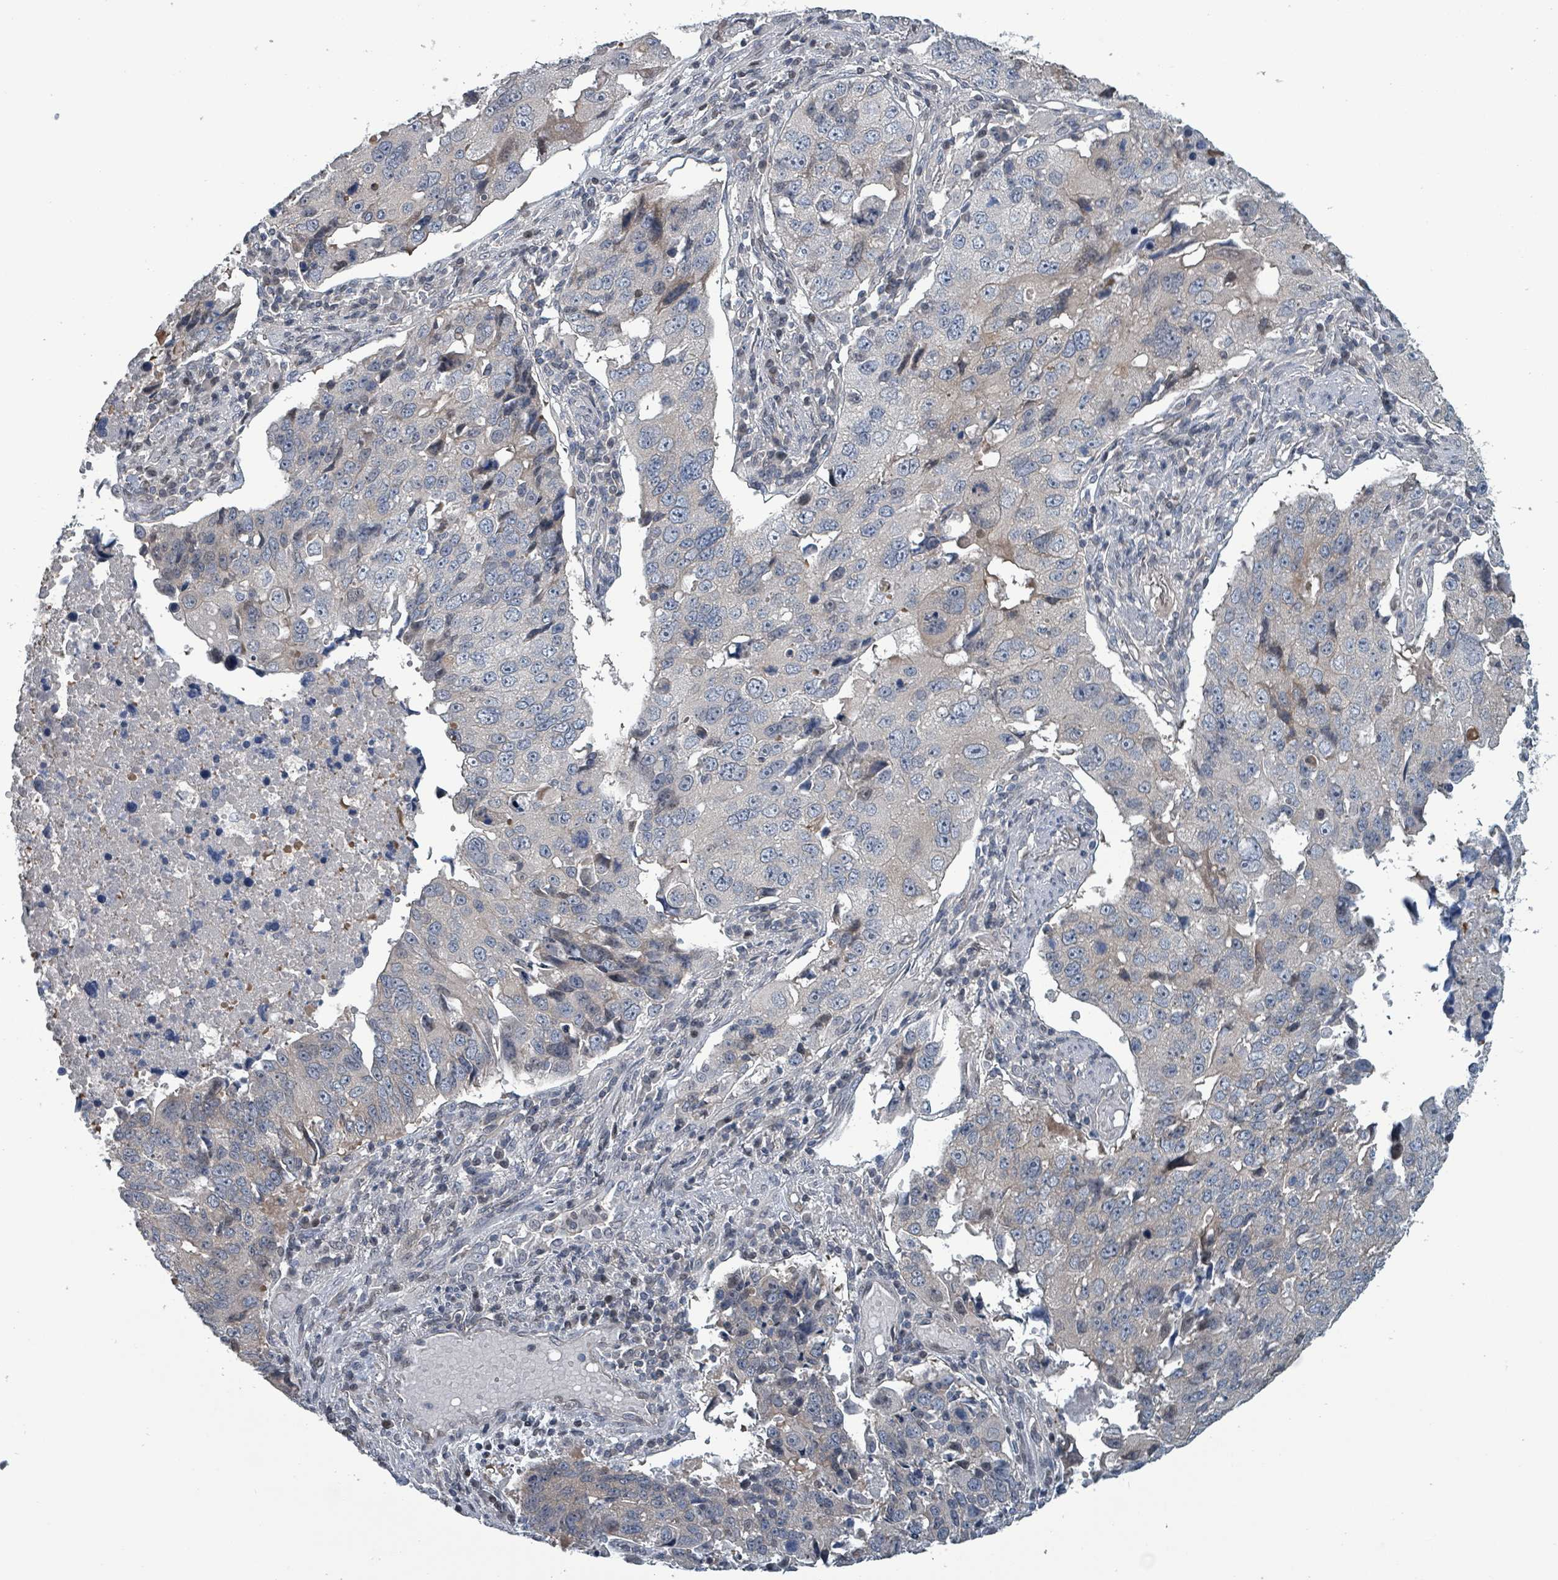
{"staining": {"intensity": "weak", "quantity": "<25%", "location": "cytoplasmic/membranous"}, "tissue": "lung cancer", "cell_type": "Tumor cells", "image_type": "cancer", "snomed": [{"axis": "morphology", "description": "Squamous cell carcinoma, NOS"}, {"axis": "topography", "description": "Lung"}], "caption": "Immunohistochemical staining of squamous cell carcinoma (lung) exhibits no significant expression in tumor cells.", "gene": "BIVM", "patient": {"sex": "female", "age": 66}}